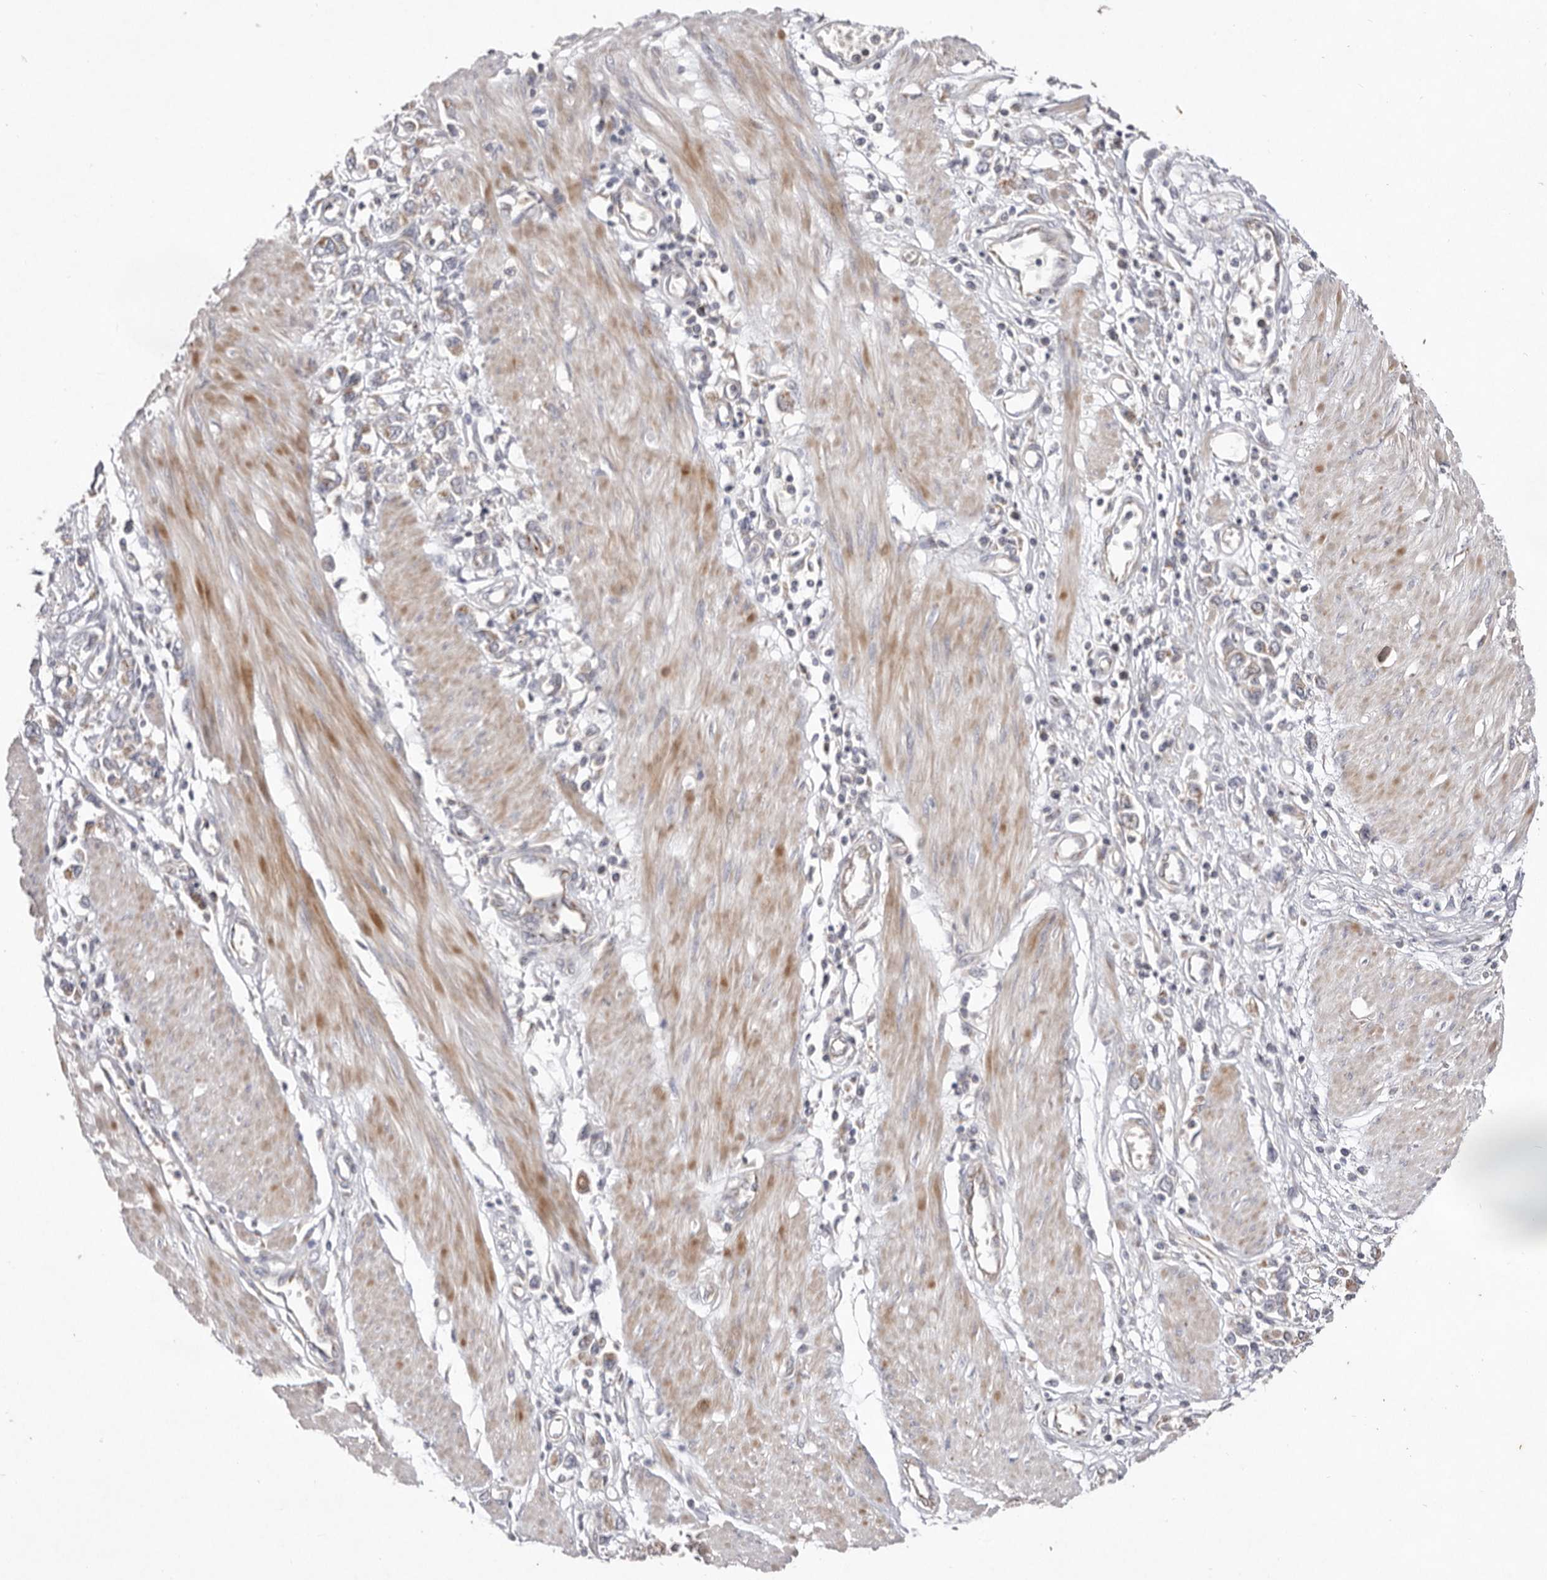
{"staining": {"intensity": "weak", "quantity": "25%-75%", "location": "cytoplasmic/membranous"}, "tissue": "stomach cancer", "cell_type": "Tumor cells", "image_type": "cancer", "snomed": [{"axis": "morphology", "description": "Adenocarcinoma, NOS"}, {"axis": "topography", "description": "Stomach"}], "caption": "The histopathology image displays a brown stain indicating the presence of a protein in the cytoplasmic/membranous of tumor cells in stomach adenocarcinoma.", "gene": "USP24", "patient": {"sex": "female", "age": 76}}